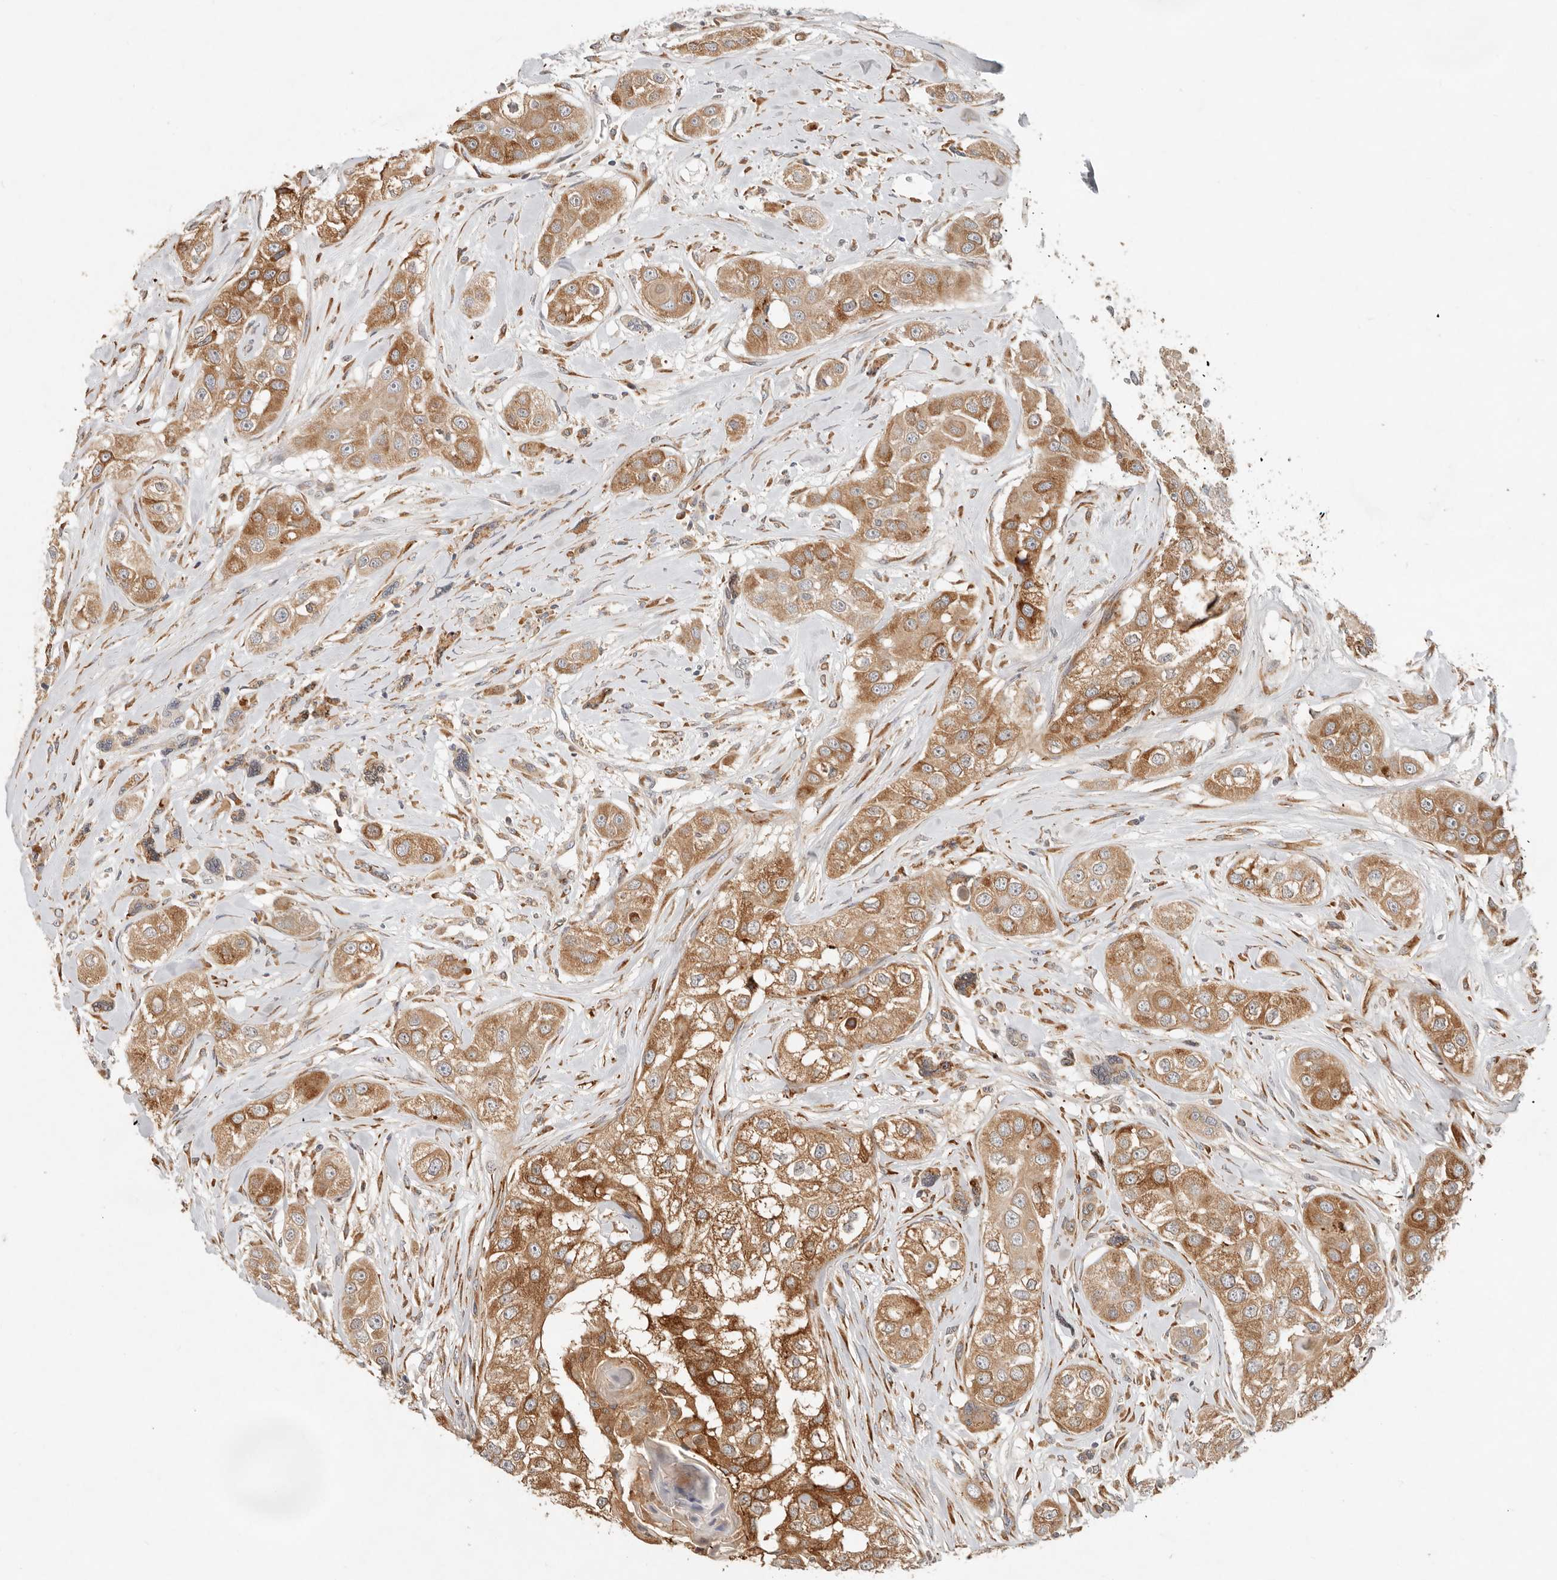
{"staining": {"intensity": "moderate", "quantity": ">75%", "location": "cytoplasmic/membranous"}, "tissue": "head and neck cancer", "cell_type": "Tumor cells", "image_type": "cancer", "snomed": [{"axis": "morphology", "description": "Normal tissue, NOS"}, {"axis": "morphology", "description": "Squamous cell carcinoma, NOS"}, {"axis": "topography", "description": "Skeletal muscle"}, {"axis": "topography", "description": "Head-Neck"}], "caption": "A high-resolution micrograph shows immunohistochemistry staining of head and neck squamous cell carcinoma, which shows moderate cytoplasmic/membranous staining in about >75% of tumor cells.", "gene": "ARHGEF10L", "patient": {"sex": "male", "age": 51}}